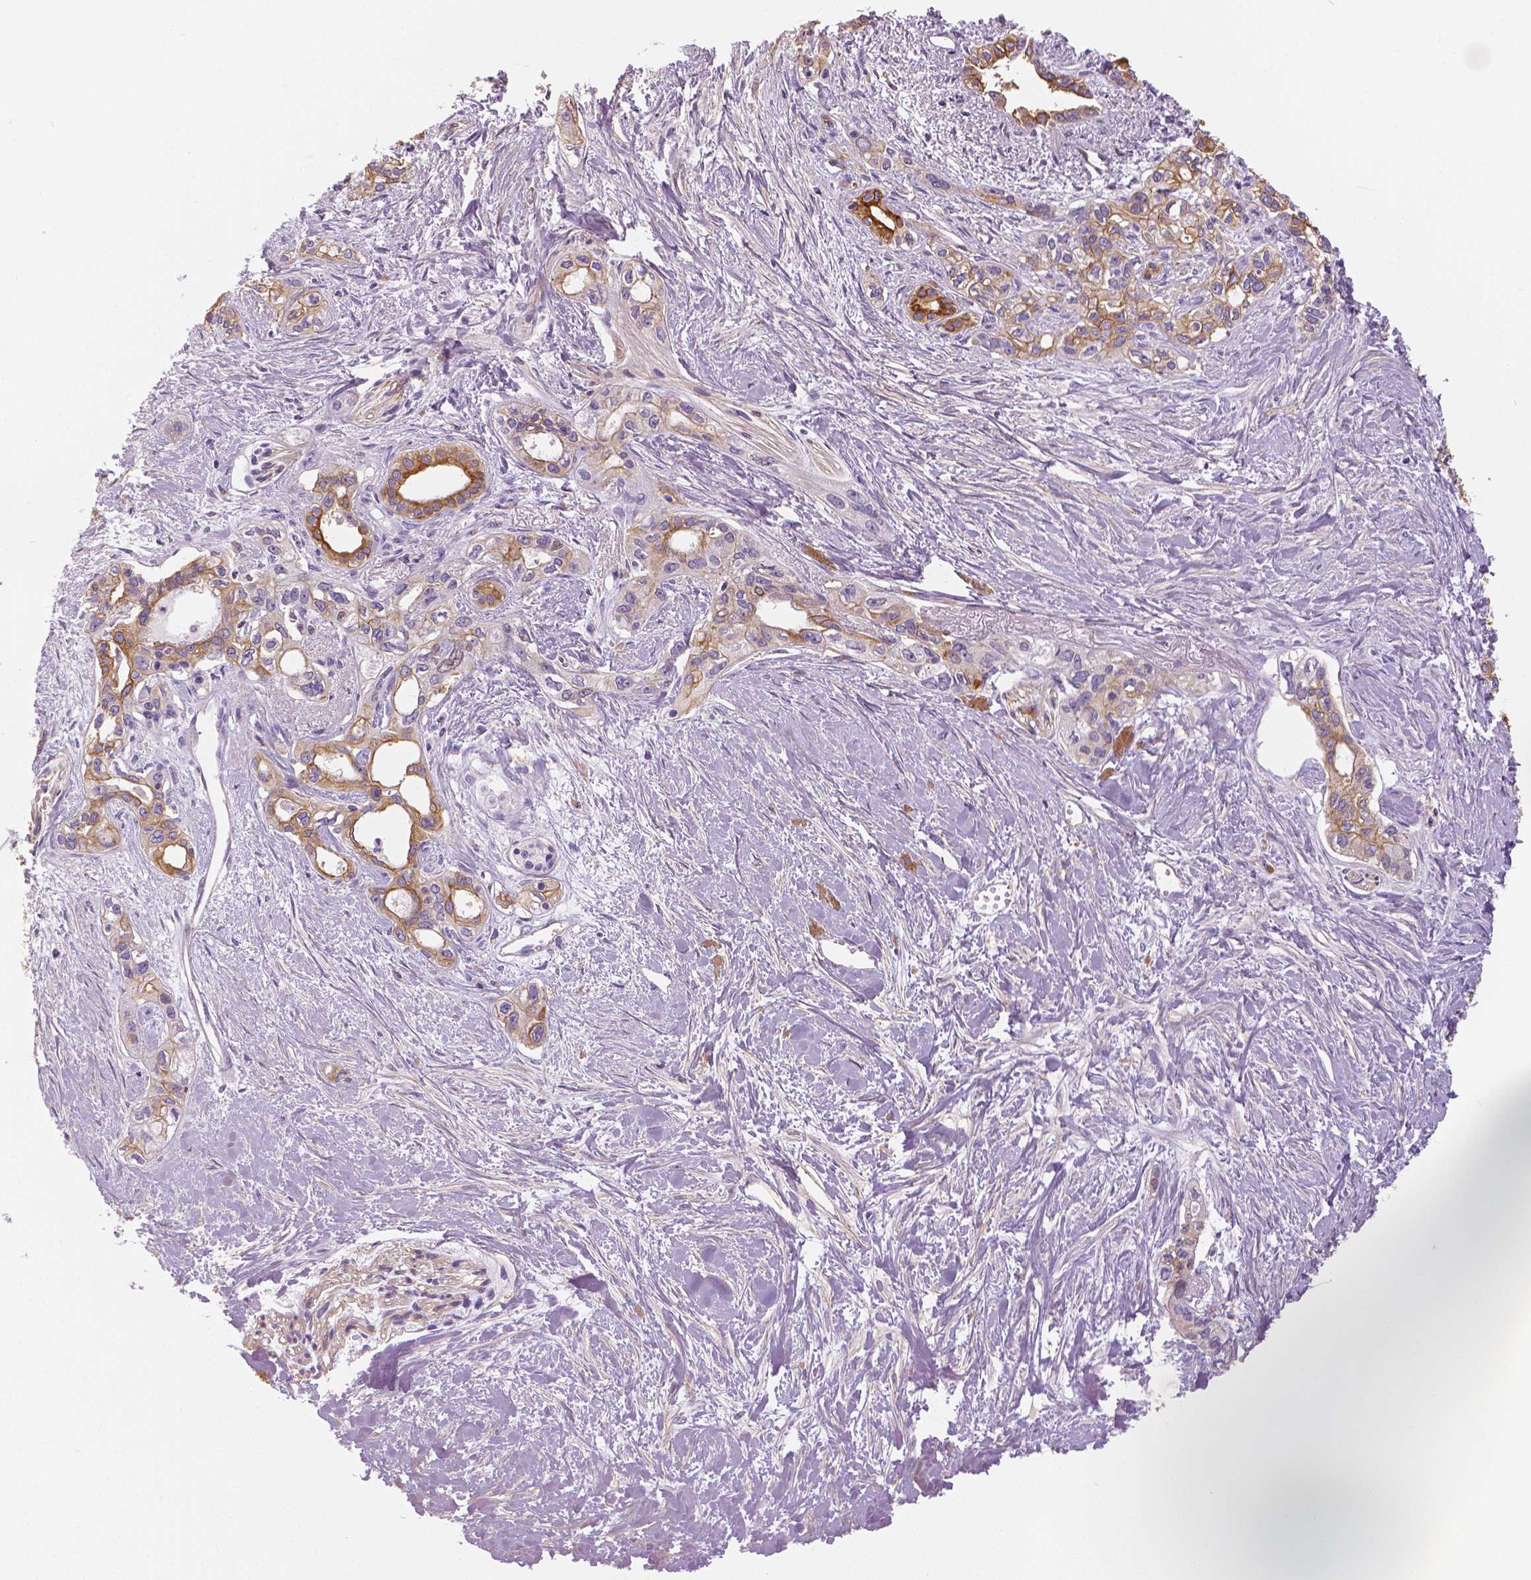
{"staining": {"intensity": "moderate", "quantity": "25%-75%", "location": "cytoplasmic/membranous"}, "tissue": "pancreatic cancer", "cell_type": "Tumor cells", "image_type": "cancer", "snomed": [{"axis": "morphology", "description": "Adenocarcinoma, NOS"}, {"axis": "topography", "description": "Pancreas"}], "caption": "About 25%-75% of tumor cells in pancreatic cancer display moderate cytoplasmic/membranous protein expression as visualized by brown immunohistochemical staining.", "gene": "MKI67", "patient": {"sex": "female", "age": 50}}